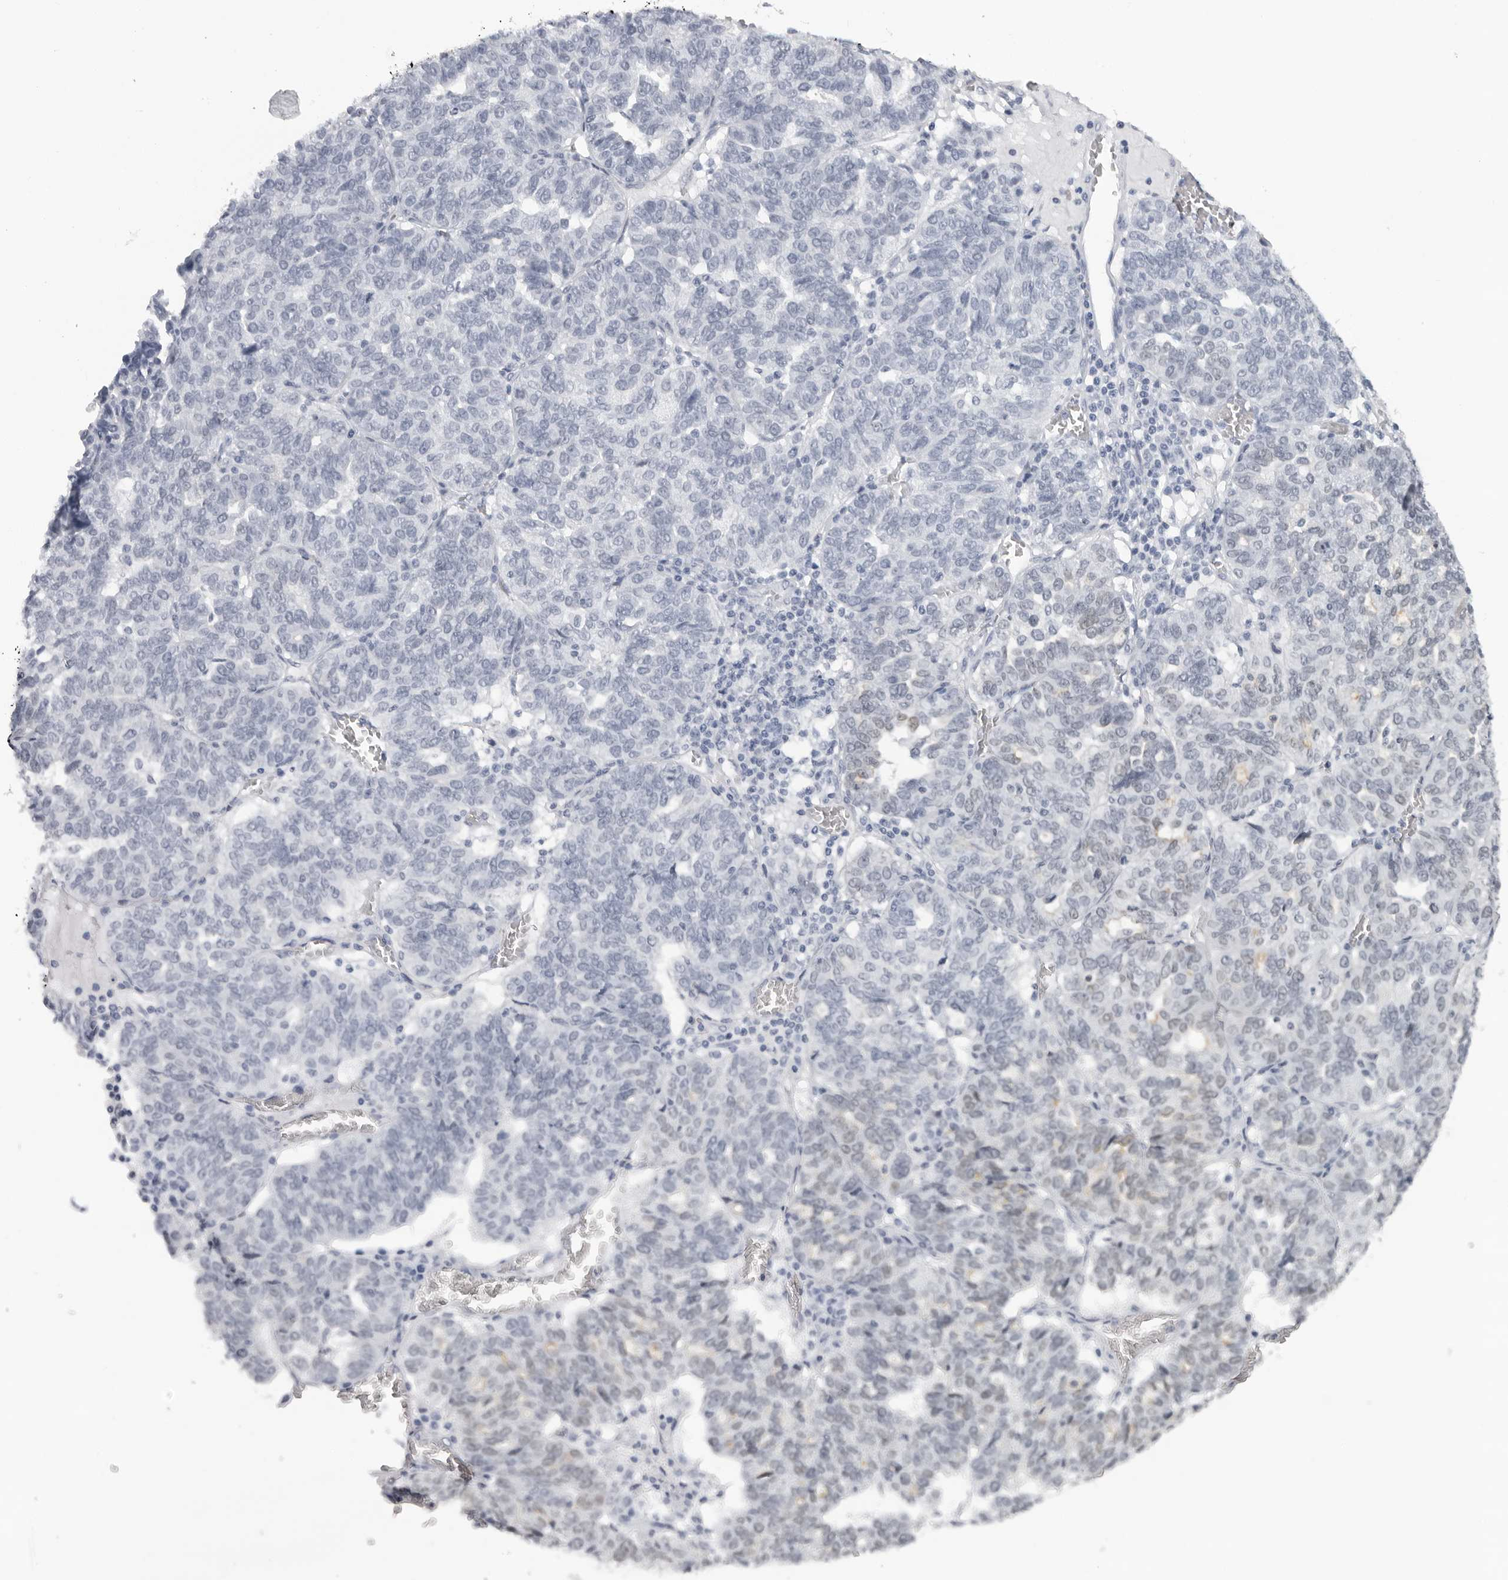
{"staining": {"intensity": "negative", "quantity": "none", "location": "none"}, "tissue": "ovarian cancer", "cell_type": "Tumor cells", "image_type": "cancer", "snomed": [{"axis": "morphology", "description": "Cystadenocarcinoma, serous, NOS"}, {"axis": "topography", "description": "Ovary"}], "caption": "The image exhibits no staining of tumor cells in ovarian cancer.", "gene": "ESPN", "patient": {"sex": "female", "age": 59}}